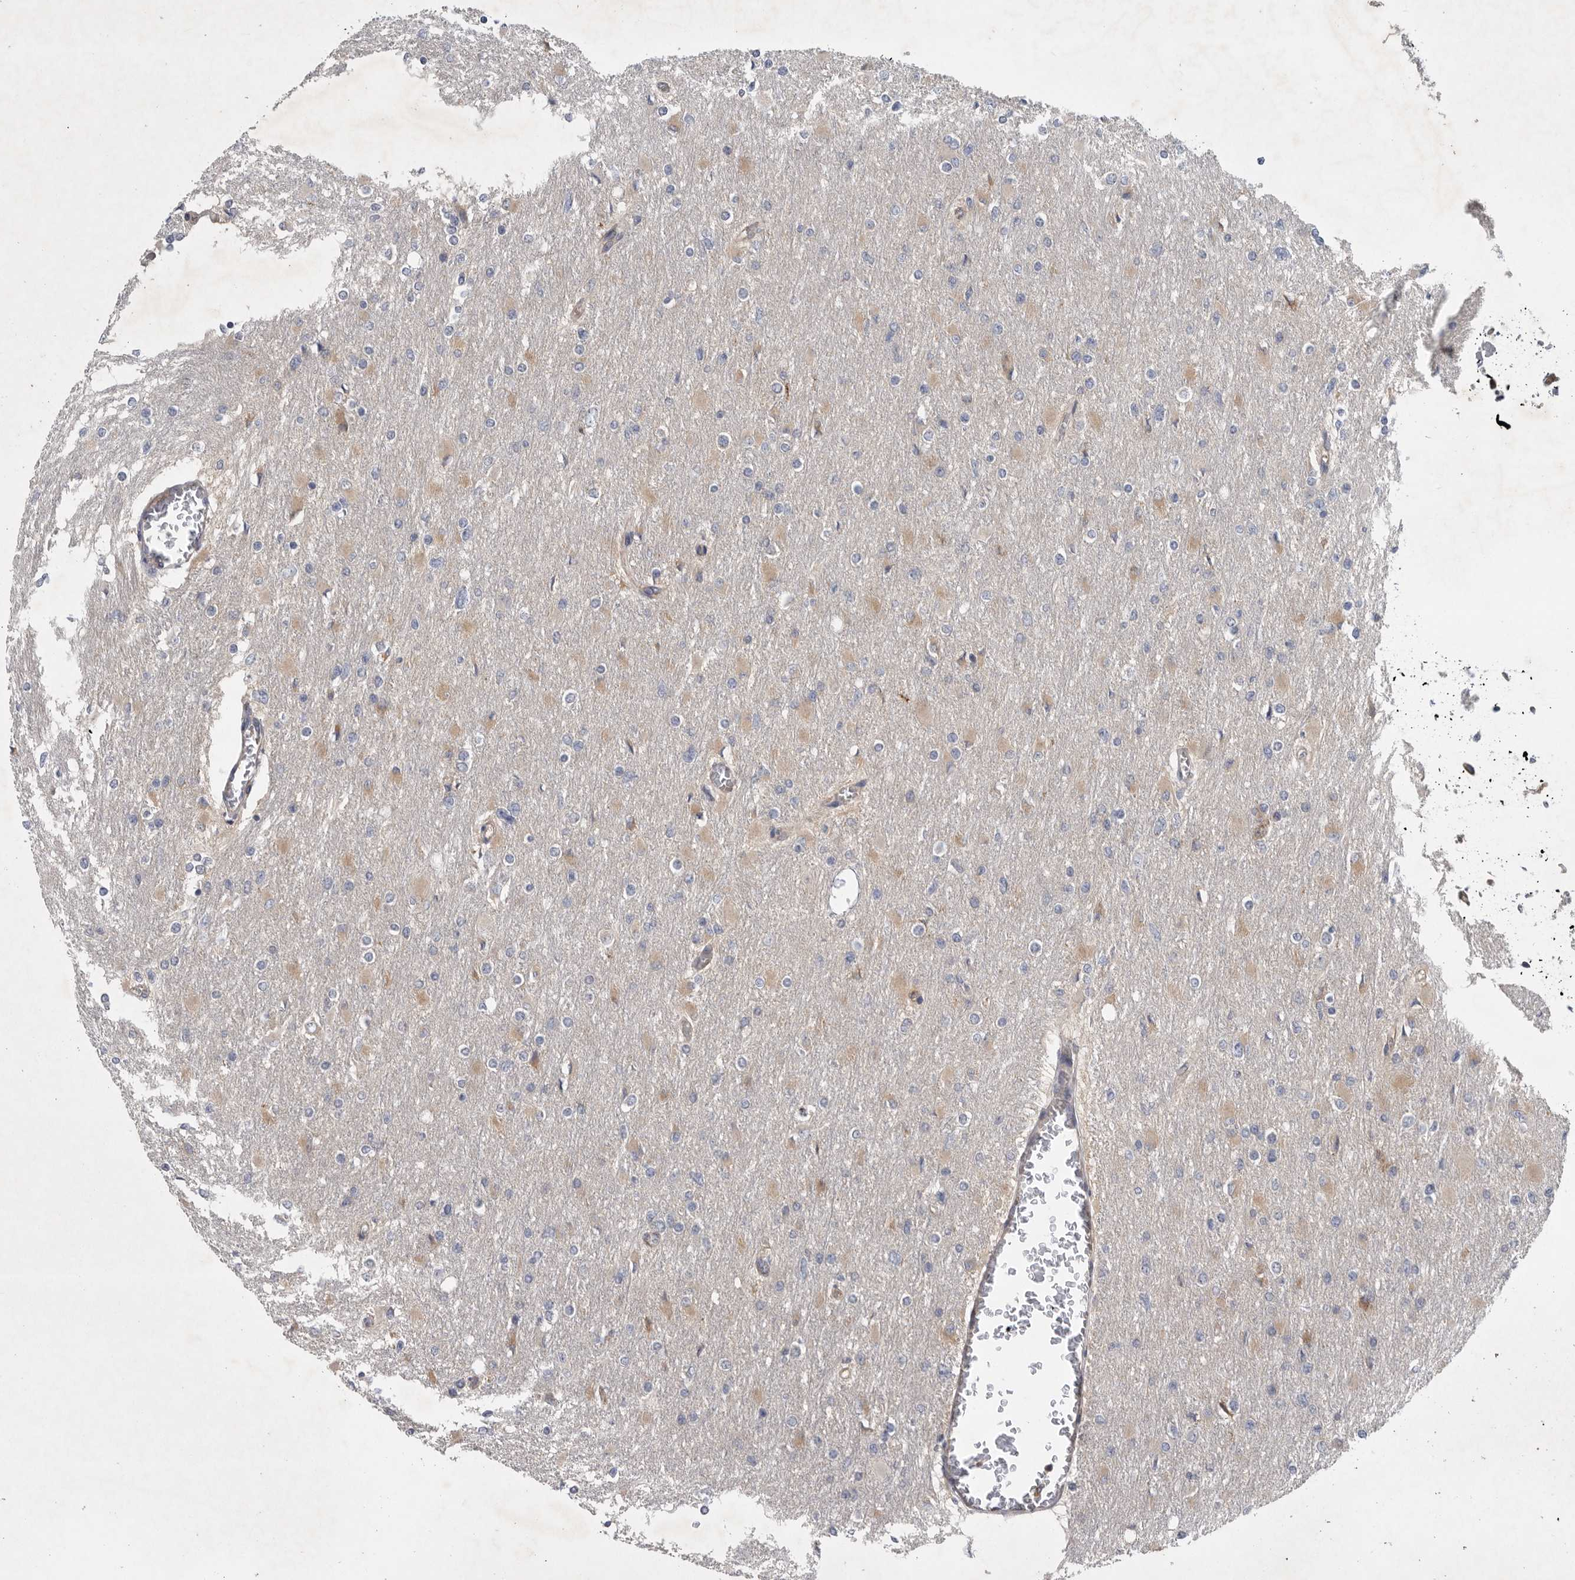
{"staining": {"intensity": "weak", "quantity": "<25%", "location": "cytoplasmic/membranous"}, "tissue": "glioma", "cell_type": "Tumor cells", "image_type": "cancer", "snomed": [{"axis": "morphology", "description": "Glioma, malignant, High grade"}, {"axis": "topography", "description": "Cerebral cortex"}], "caption": "IHC micrograph of neoplastic tissue: human malignant high-grade glioma stained with DAB (3,3'-diaminobenzidine) exhibits no significant protein positivity in tumor cells. The staining is performed using DAB (3,3'-diaminobenzidine) brown chromogen with nuclei counter-stained in using hematoxylin.", "gene": "C1orf109", "patient": {"sex": "female", "age": 36}}